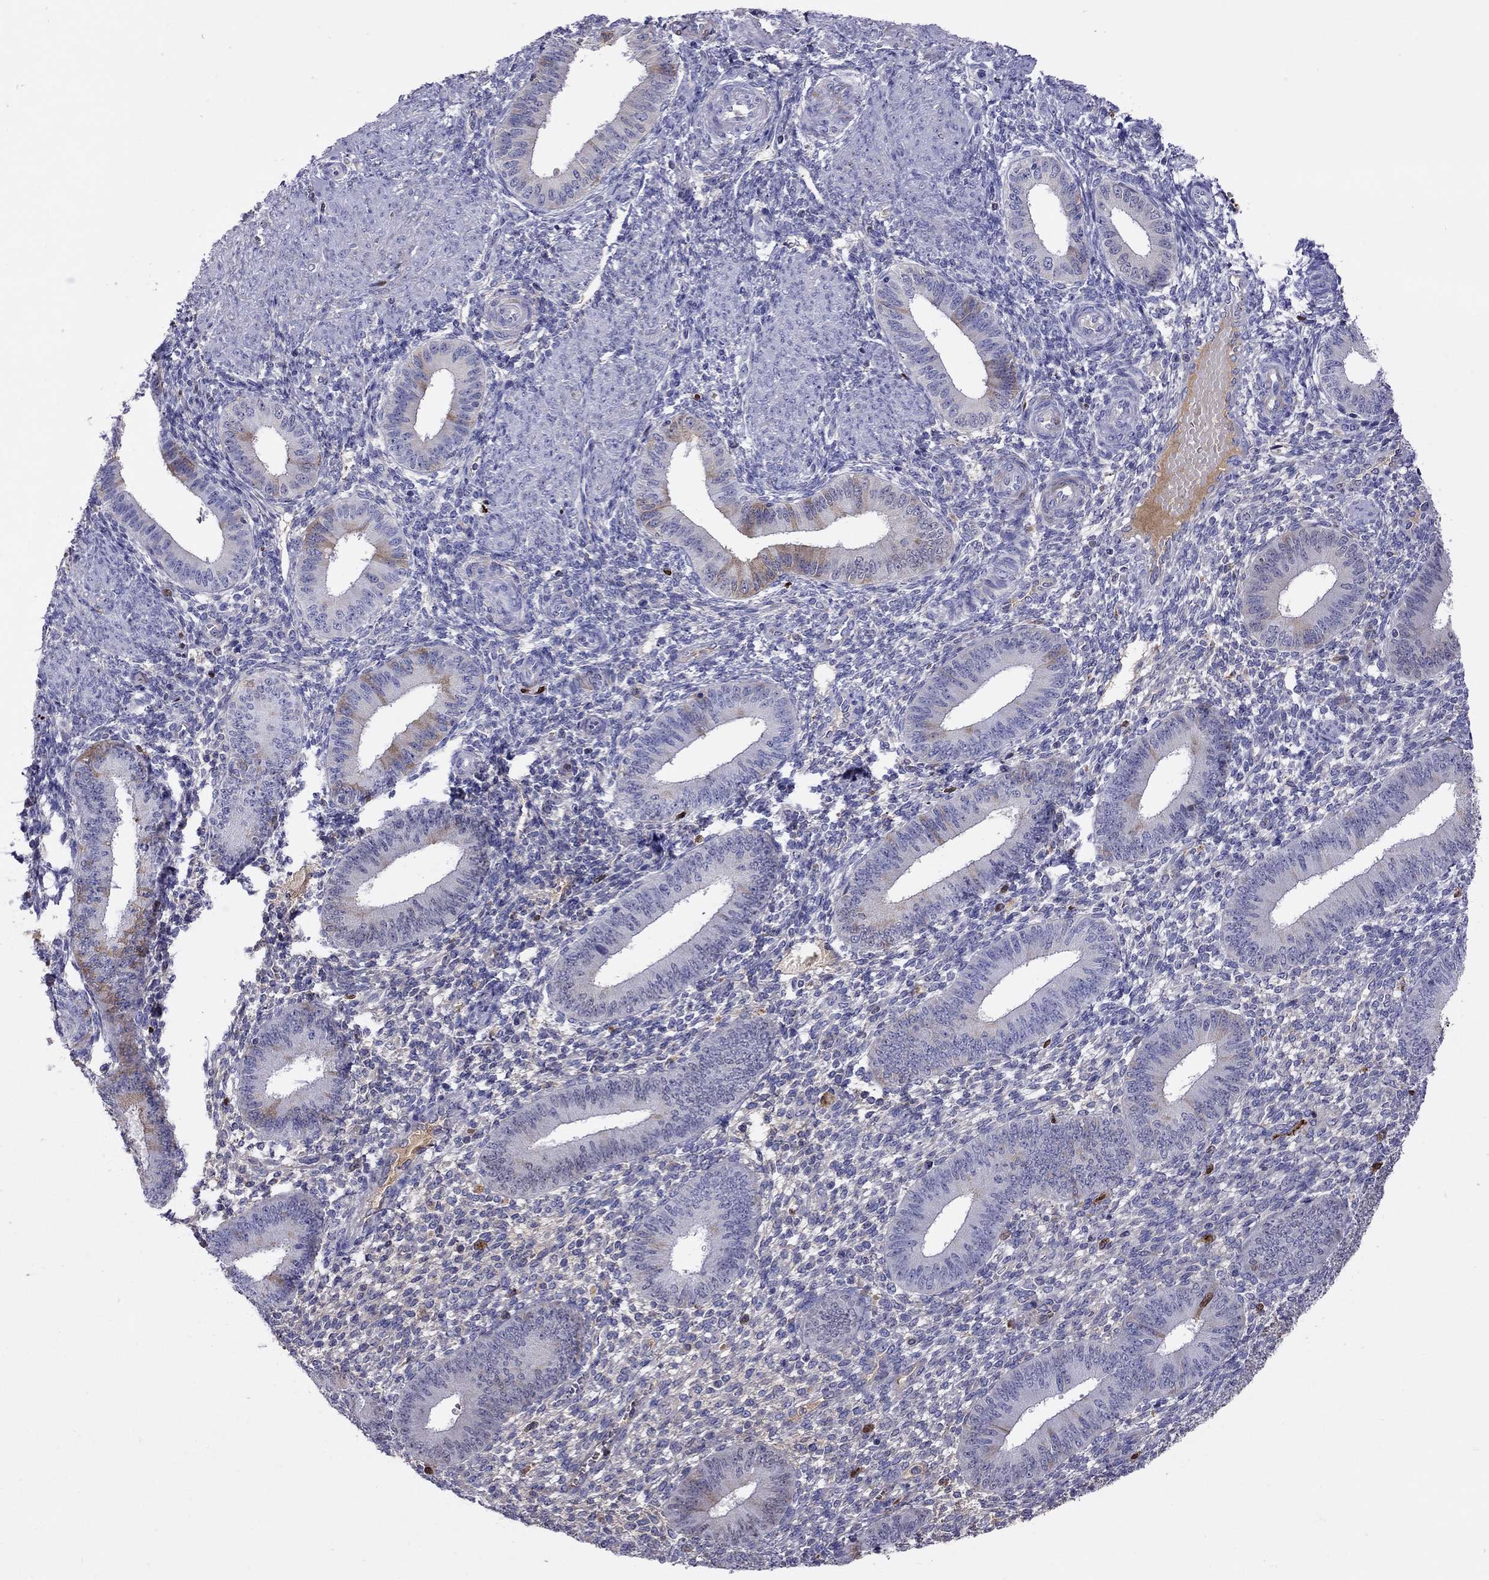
{"staining": {"intensity": "strong", "quantity": "<25%", "location": "nuclear"}, "tissue": "endometrium", "cell_type": "Cells in endometrial stroma", "image_type": "normal", "snomed": [{"axis": "morphology", "description": "Normal tissue, NOS"}, {"axis": "topography", "description": "Endometrium"}], "caption": "A photomicrograph of human endometrium stained for a protein displays strong nuclear brown staining in cells in endometrial stroma.", "gene": "SERPINA3", "patient": {"sex": "female", "age": 39}}